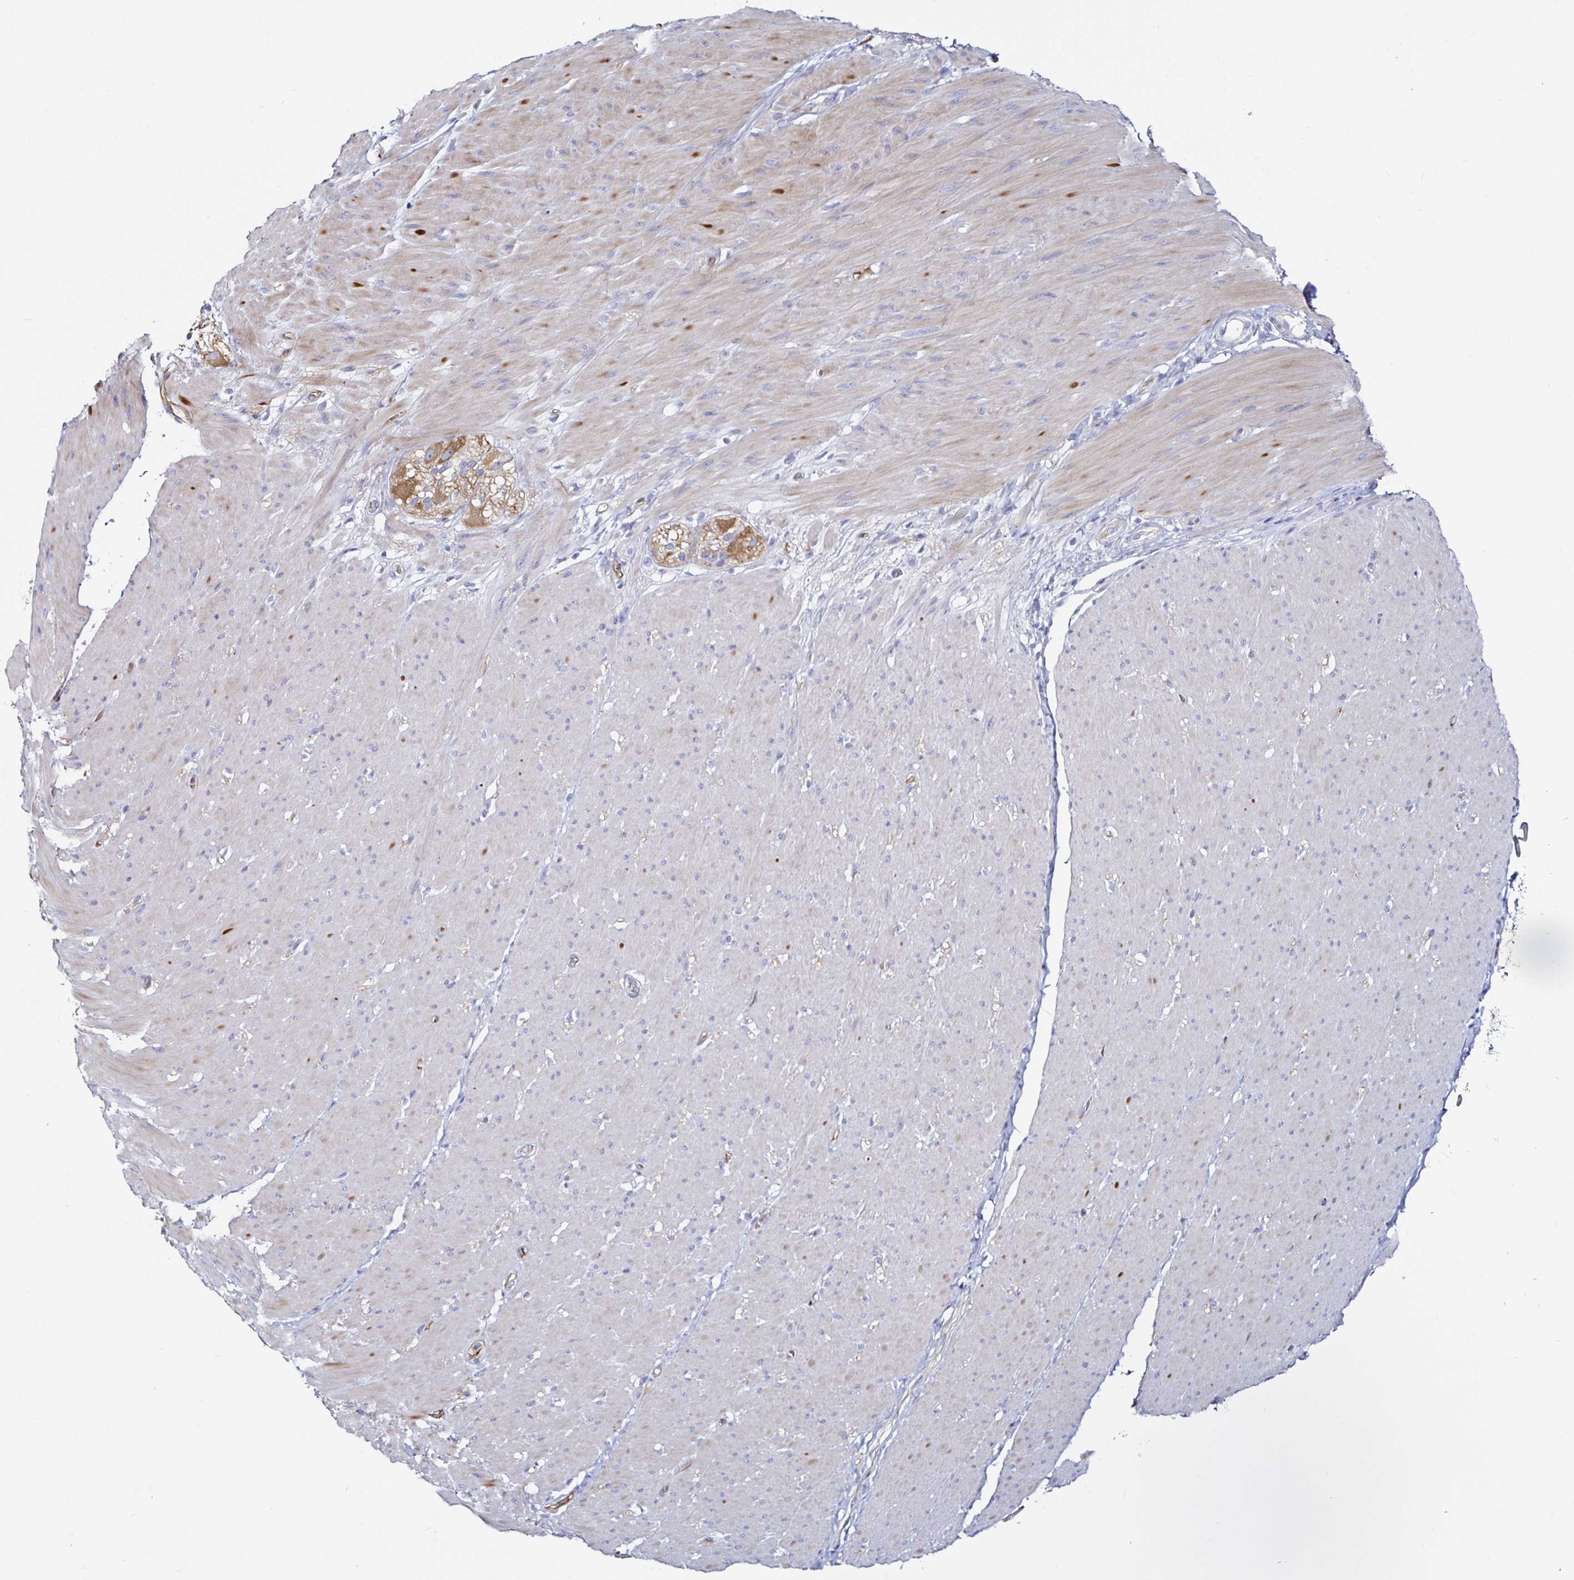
{"staining": {"intensity": "strong", "quantity": "<25%", "location": "cytoplasmic/membranous"}, "tissue": "smooth muscle", "cell_type": "Smooth muscle cells", "image_type": "normal", "snomed": [{"axis": "morphology", "description": "Normal tissue, NOS"}, {"axis": "topography", "description": "Smooth muscle"}, {"axis": "topography", "description": "Rectum"}], "caption": "Protein staining reveals strong cytoplasmic/membranous staining in about <25% of smooth muscle cells in benign smooth muscle.", "gene": "ACSBG2", "patient": {"sex": "male", "age": 53}}